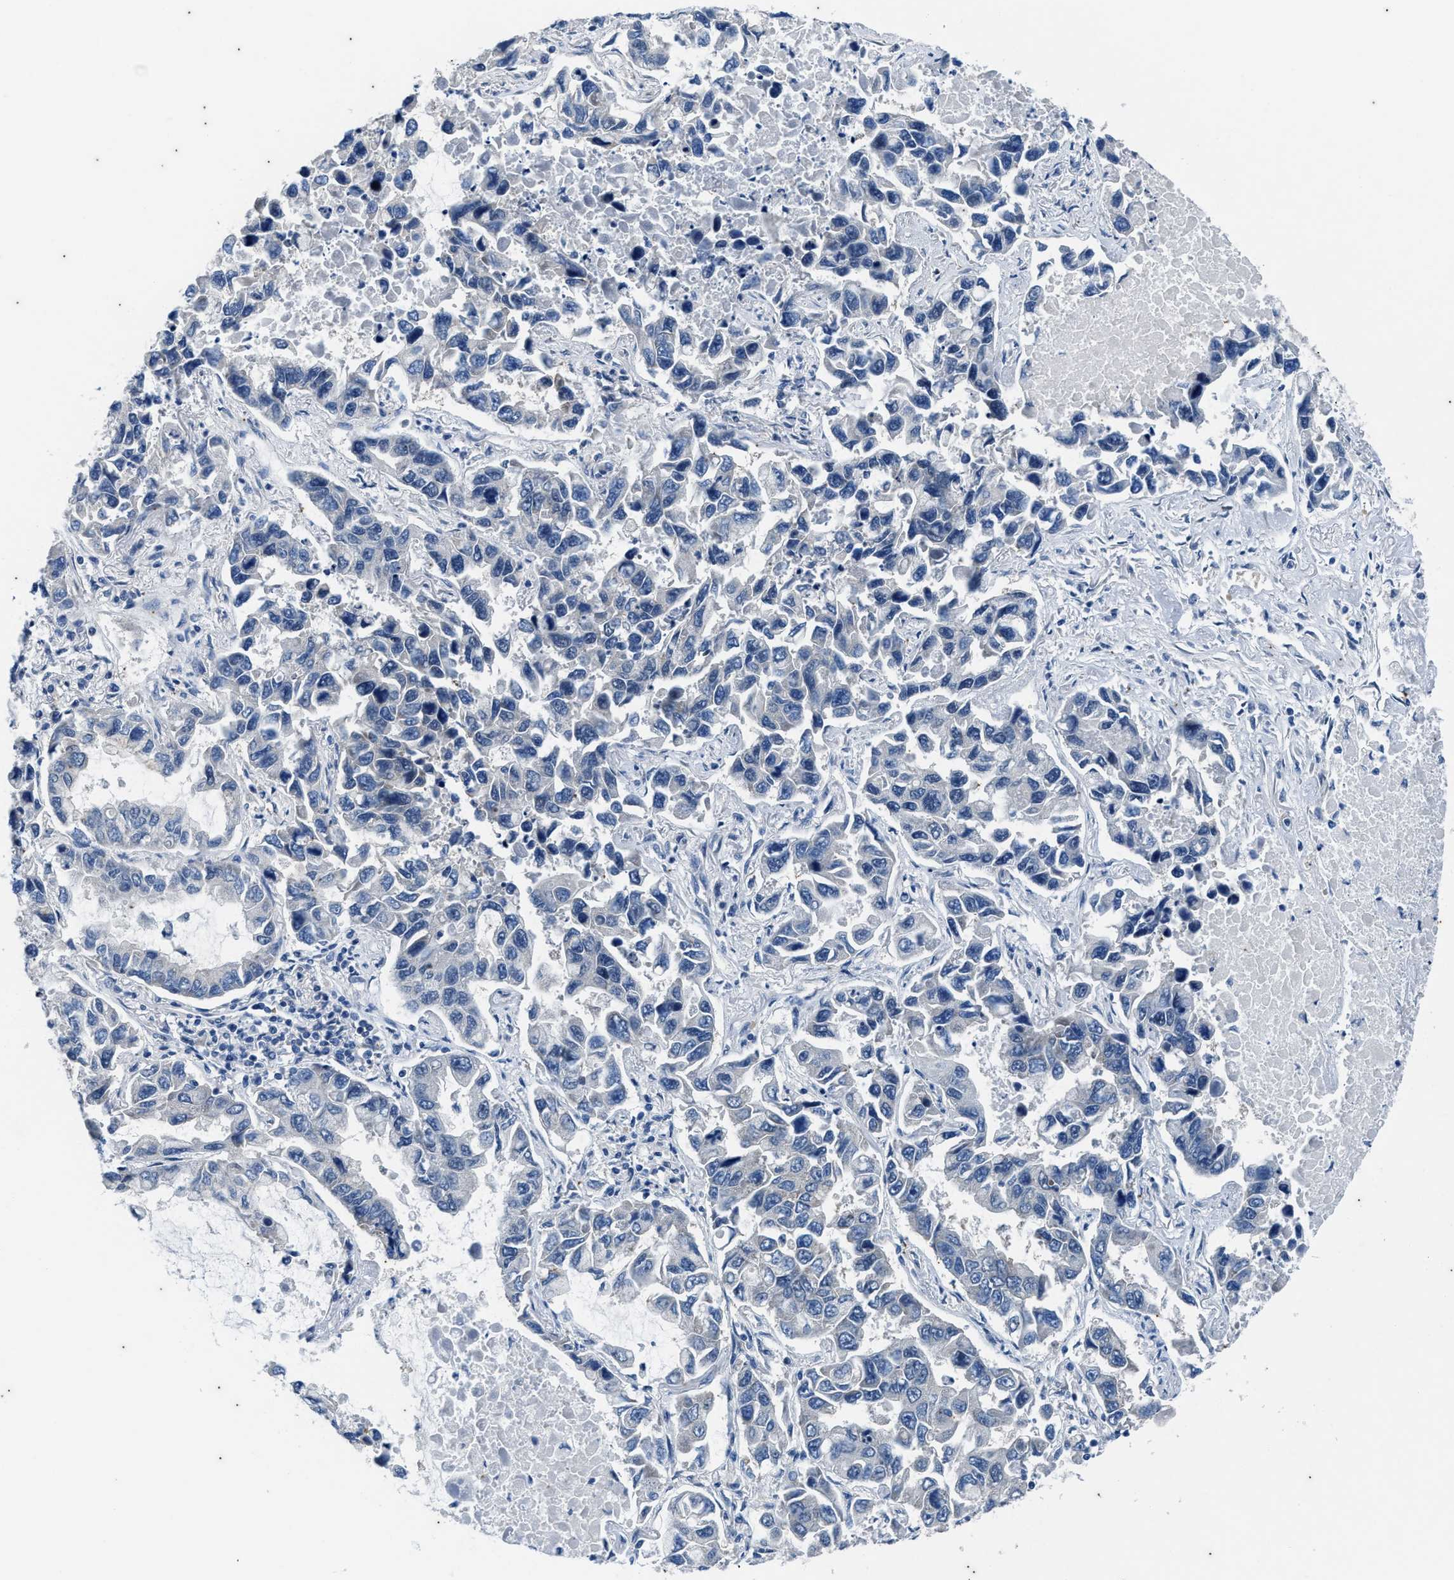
{"staining": {"intensity": "negative", "quantity": "none", "location": "none"}, "tissue": "lung cancer", "cell_type": "Tumor cells", "image_type": "cancer", "snomed": [{"axis": "morphology", "description": "Adenocarcinoma, NOS"}, {"axis": "topography", "description": "Lung"}], "caption": "The photomicrograph reveals no staining of tumor cells in lung adenocarcinoma. (Stains: DAB (3,3'-diaminobenzidine) IHC with hematoxylin counter stain, Microscopy: brightfield microscopy at high magnification).", "gene": "KIF24", "patient": {"sex": "male", "age": 64}}